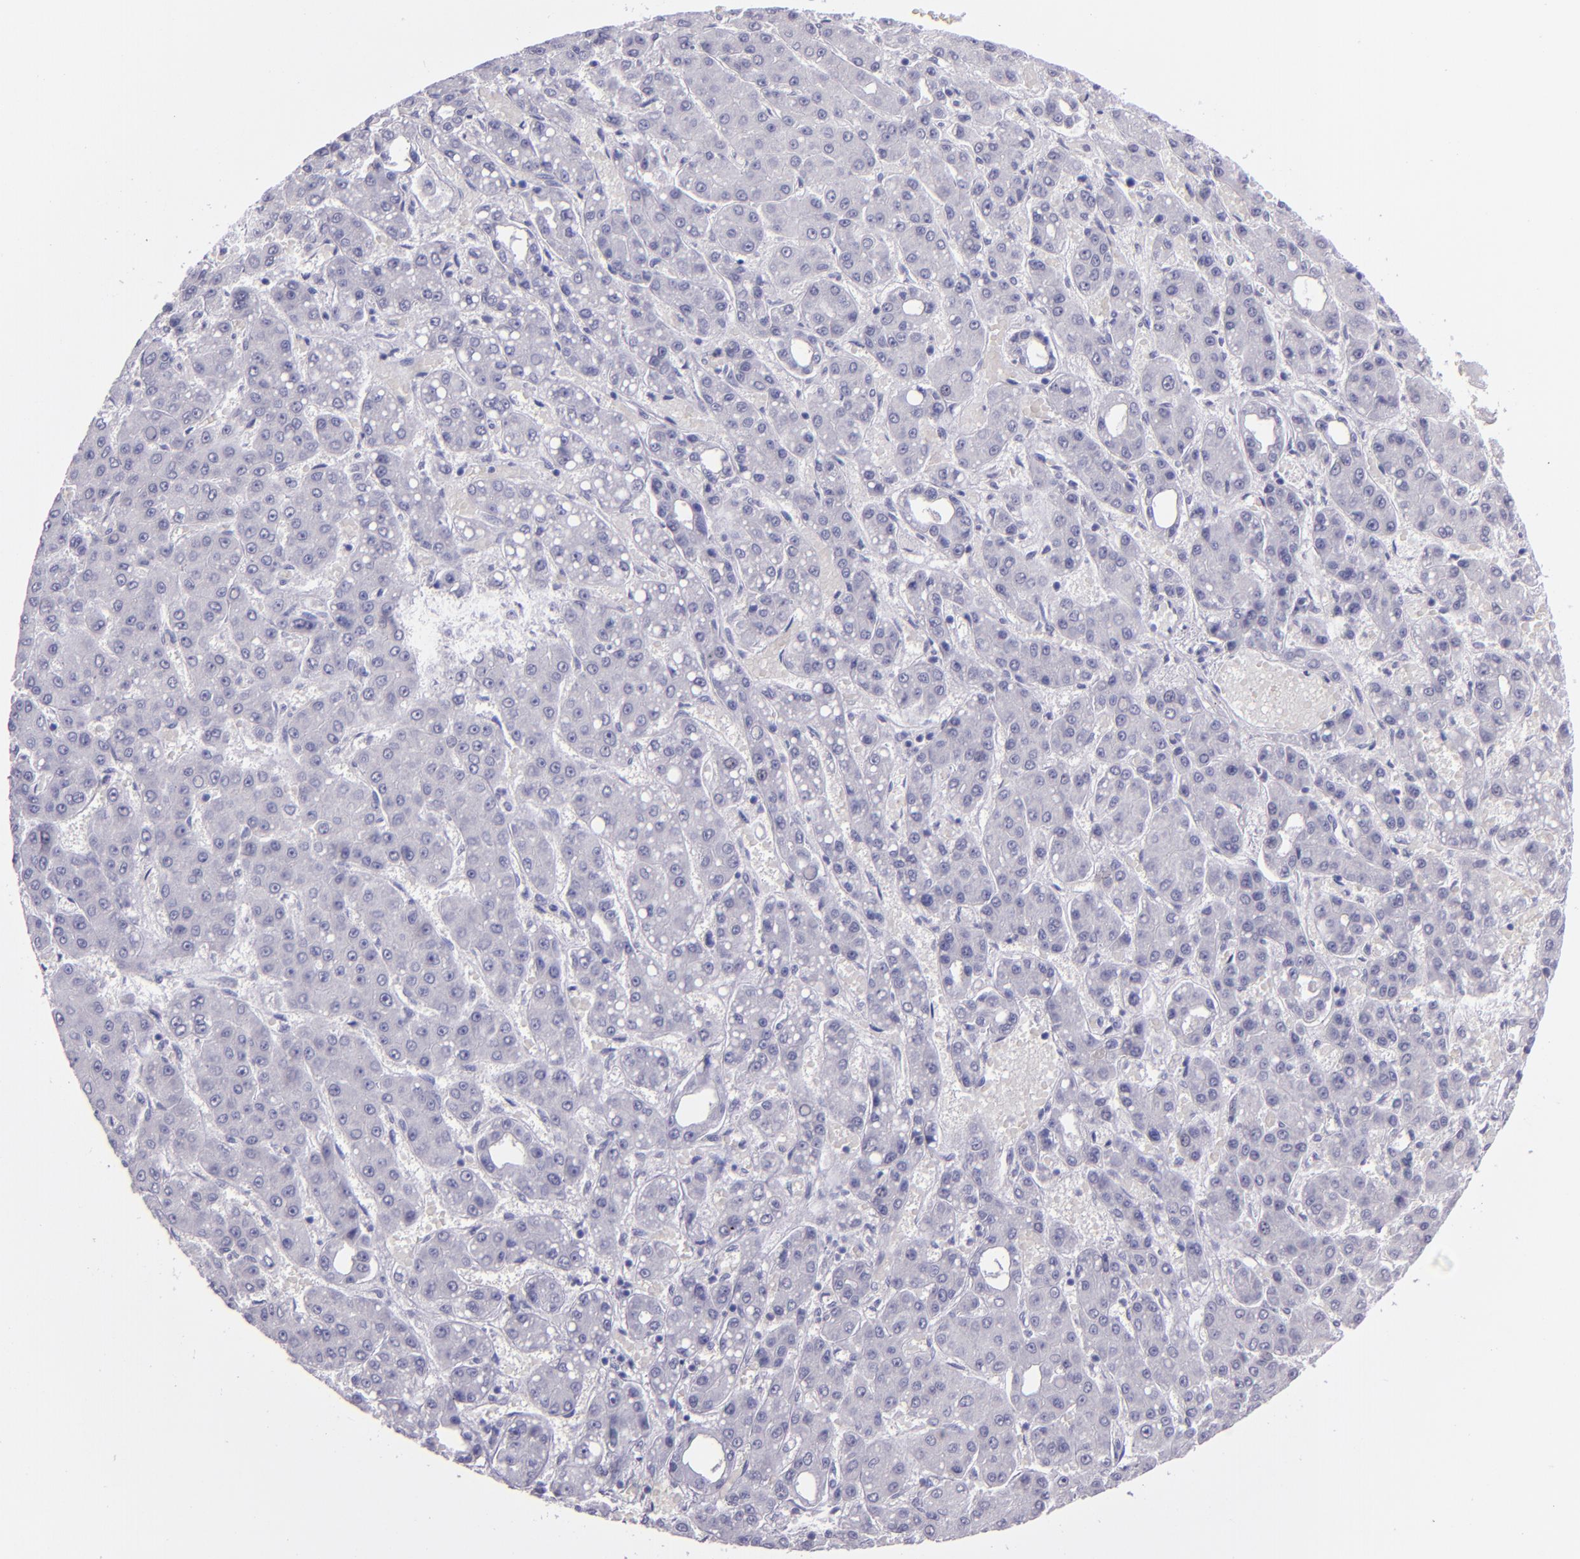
{"staining": {"intensity": "negative", "quantity": "none", "location": "none"}, "tissue": "liver cancer", "cell_type": "Tumor cells", "image_type": "cancer", "snomed": [{"axis": "morphology", "description": "Carcinoma, Hepatocellular, NOS"}, {"axis": "topography", "description": "Liver"}], "caption": "Liver cancer (hepatocellular carcinoma) was stained to show a protein in brown. There is no significant expression in tumor cells.", "gene": "TNNT3", "patient": {"sex": "male", "age": 69}}